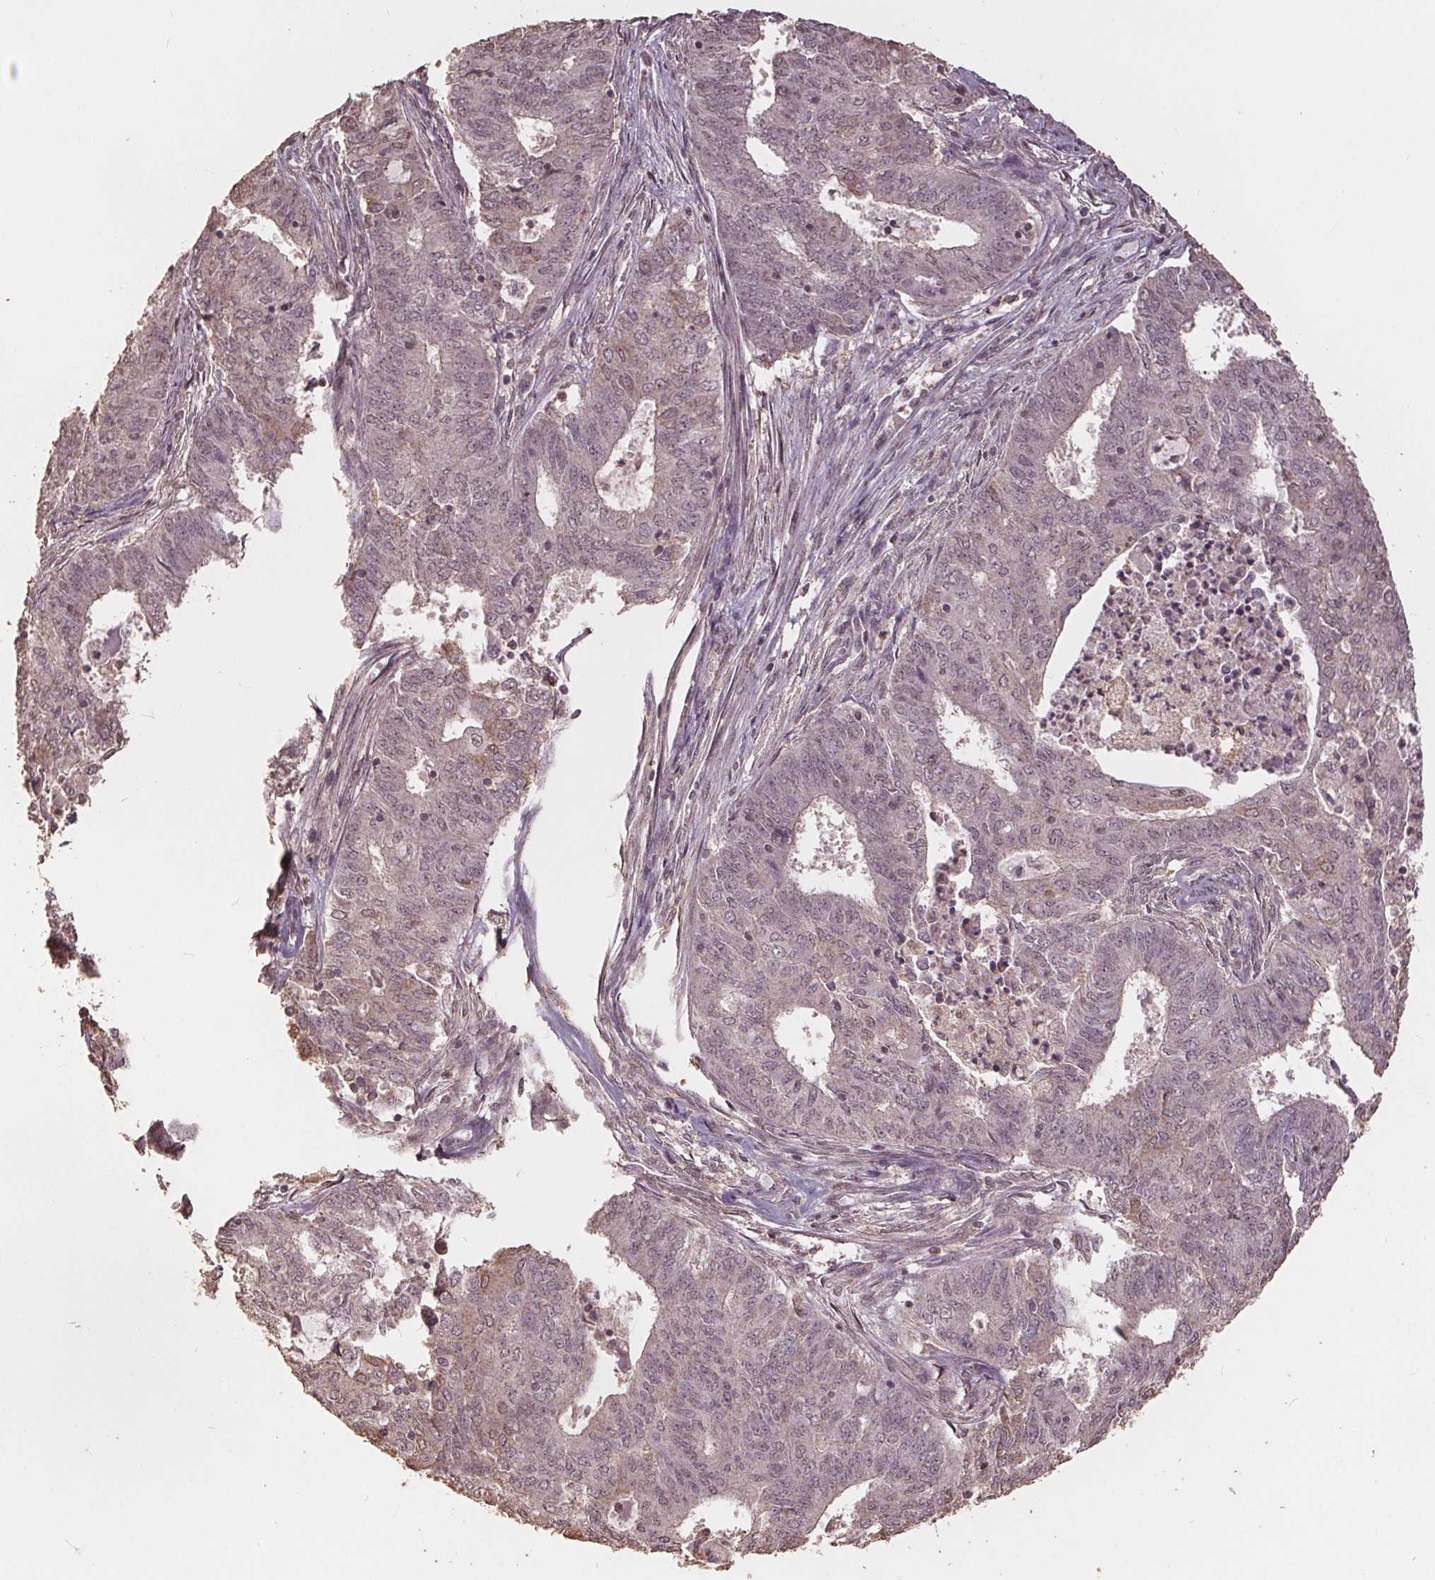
{"staining": {"intensity": "weak", "quantity": "<25%", "location": "nuclear"}, "tissue": "endometrial cancer", "cell_type": "Tumor cells", "image_type": "cancer", "snomed": [{"axis": "morphology", "description": "Adenocarcinoma, NOS"}, {"axis": "topography", "description": "Endometrium"}], "caption": "The micrograph exhibits no staining of tumor cells in endometrial cancer.", "gene": "DSG3", "patient": {"sex": "female", "age": 62}}